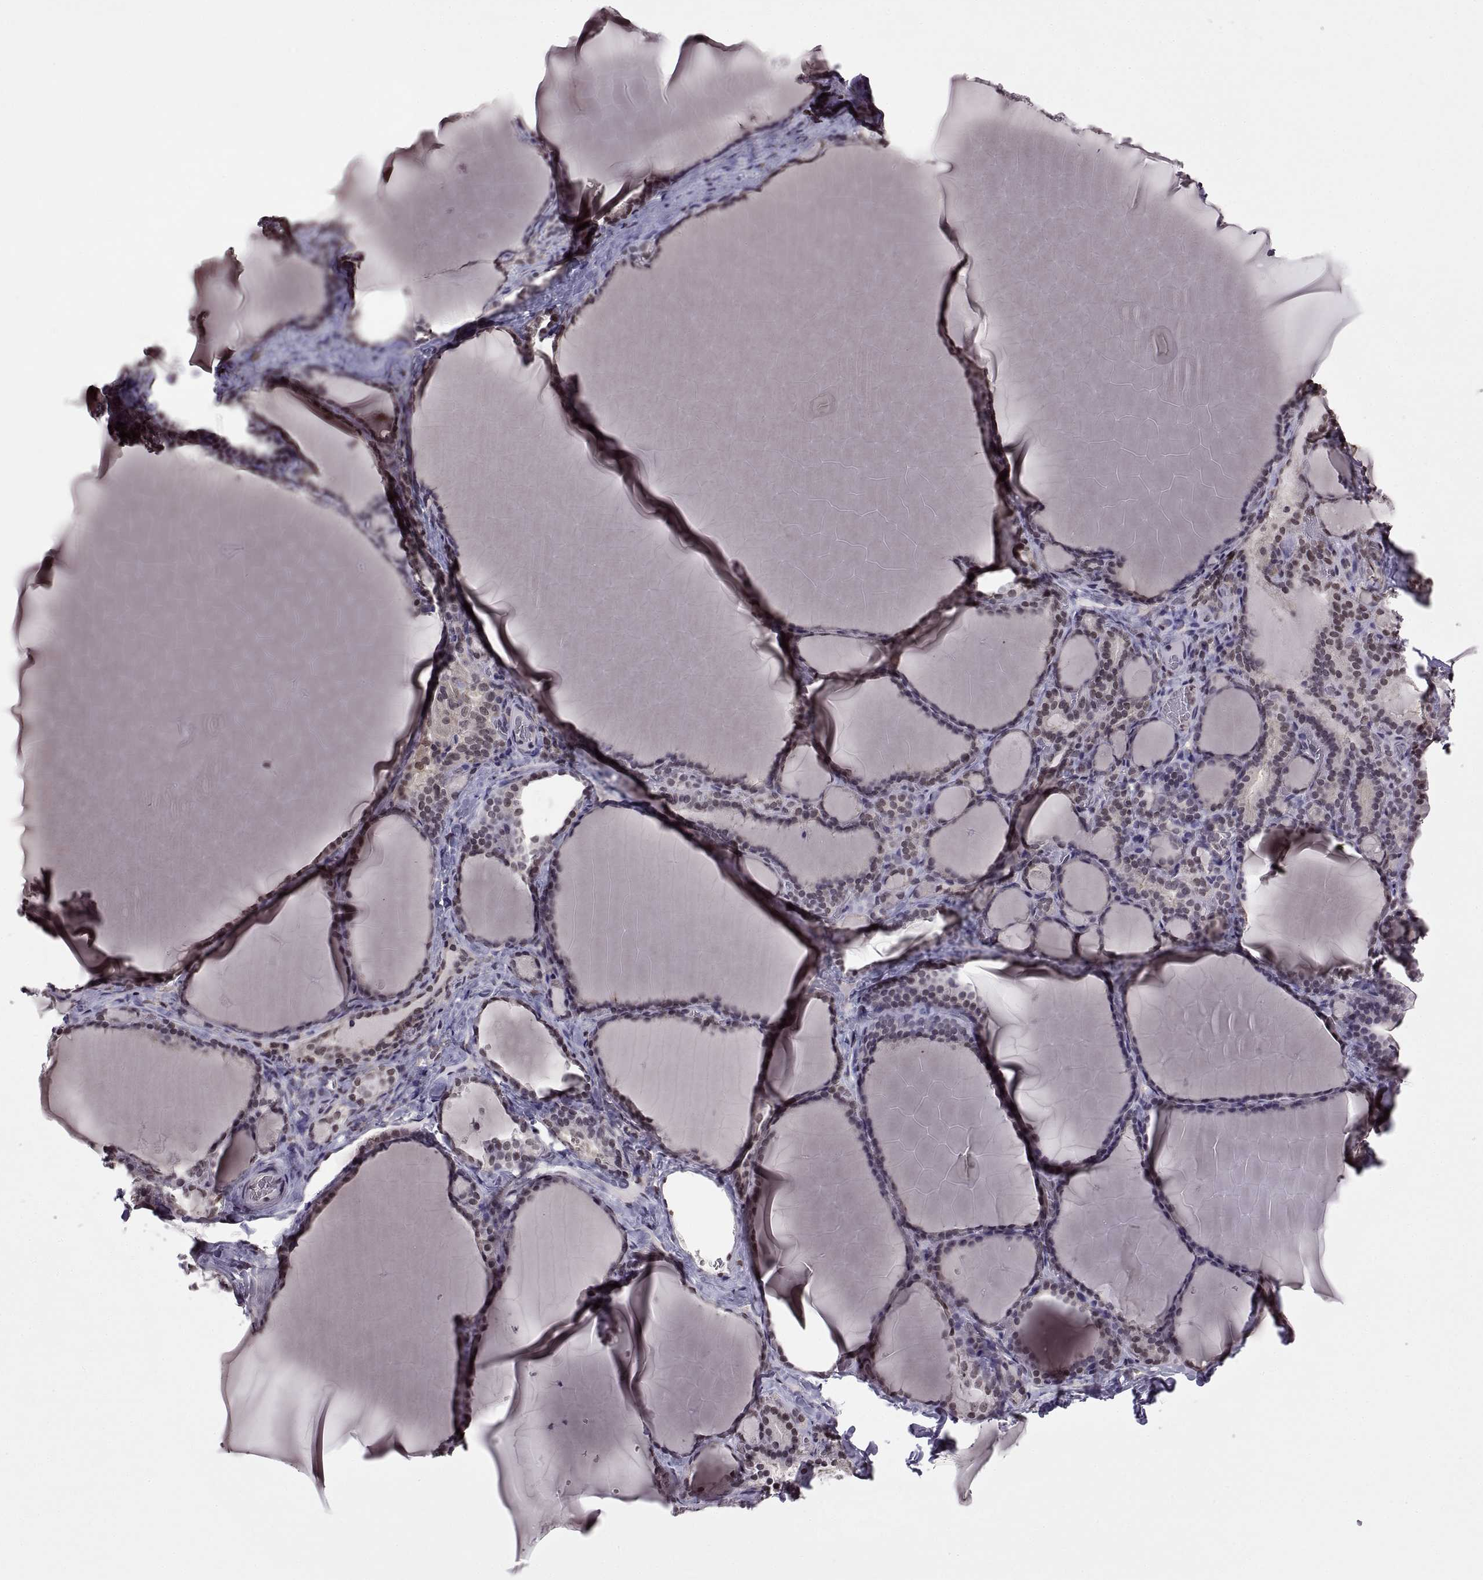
{"staining": {"intensity": "moderate", "quantity": "25%-75%", "location": "nuclear"}, "tissue": "thyroid gland", "cell_type": "Glandular cells", "image_type": "normal", "snomed": [{"axis": "morphology", "description": "Normal tissue, NOS"}, {"axis": "morphology", "description": "Hyperplasia, NOS"}, {"axis": "topography", "description": "Thyroid gland"}], "caption": "Immunohistochemistry photomicrograph of unremarkable thyroid gland: human thyroid gland stained using IHC shows medium levels of moderate protein expression localized specifically in the nuclear of glandular cells, appearing as a nuclear brown color.", "gene": "INTS3", "patient": {"sex": "female", "age": 27}}